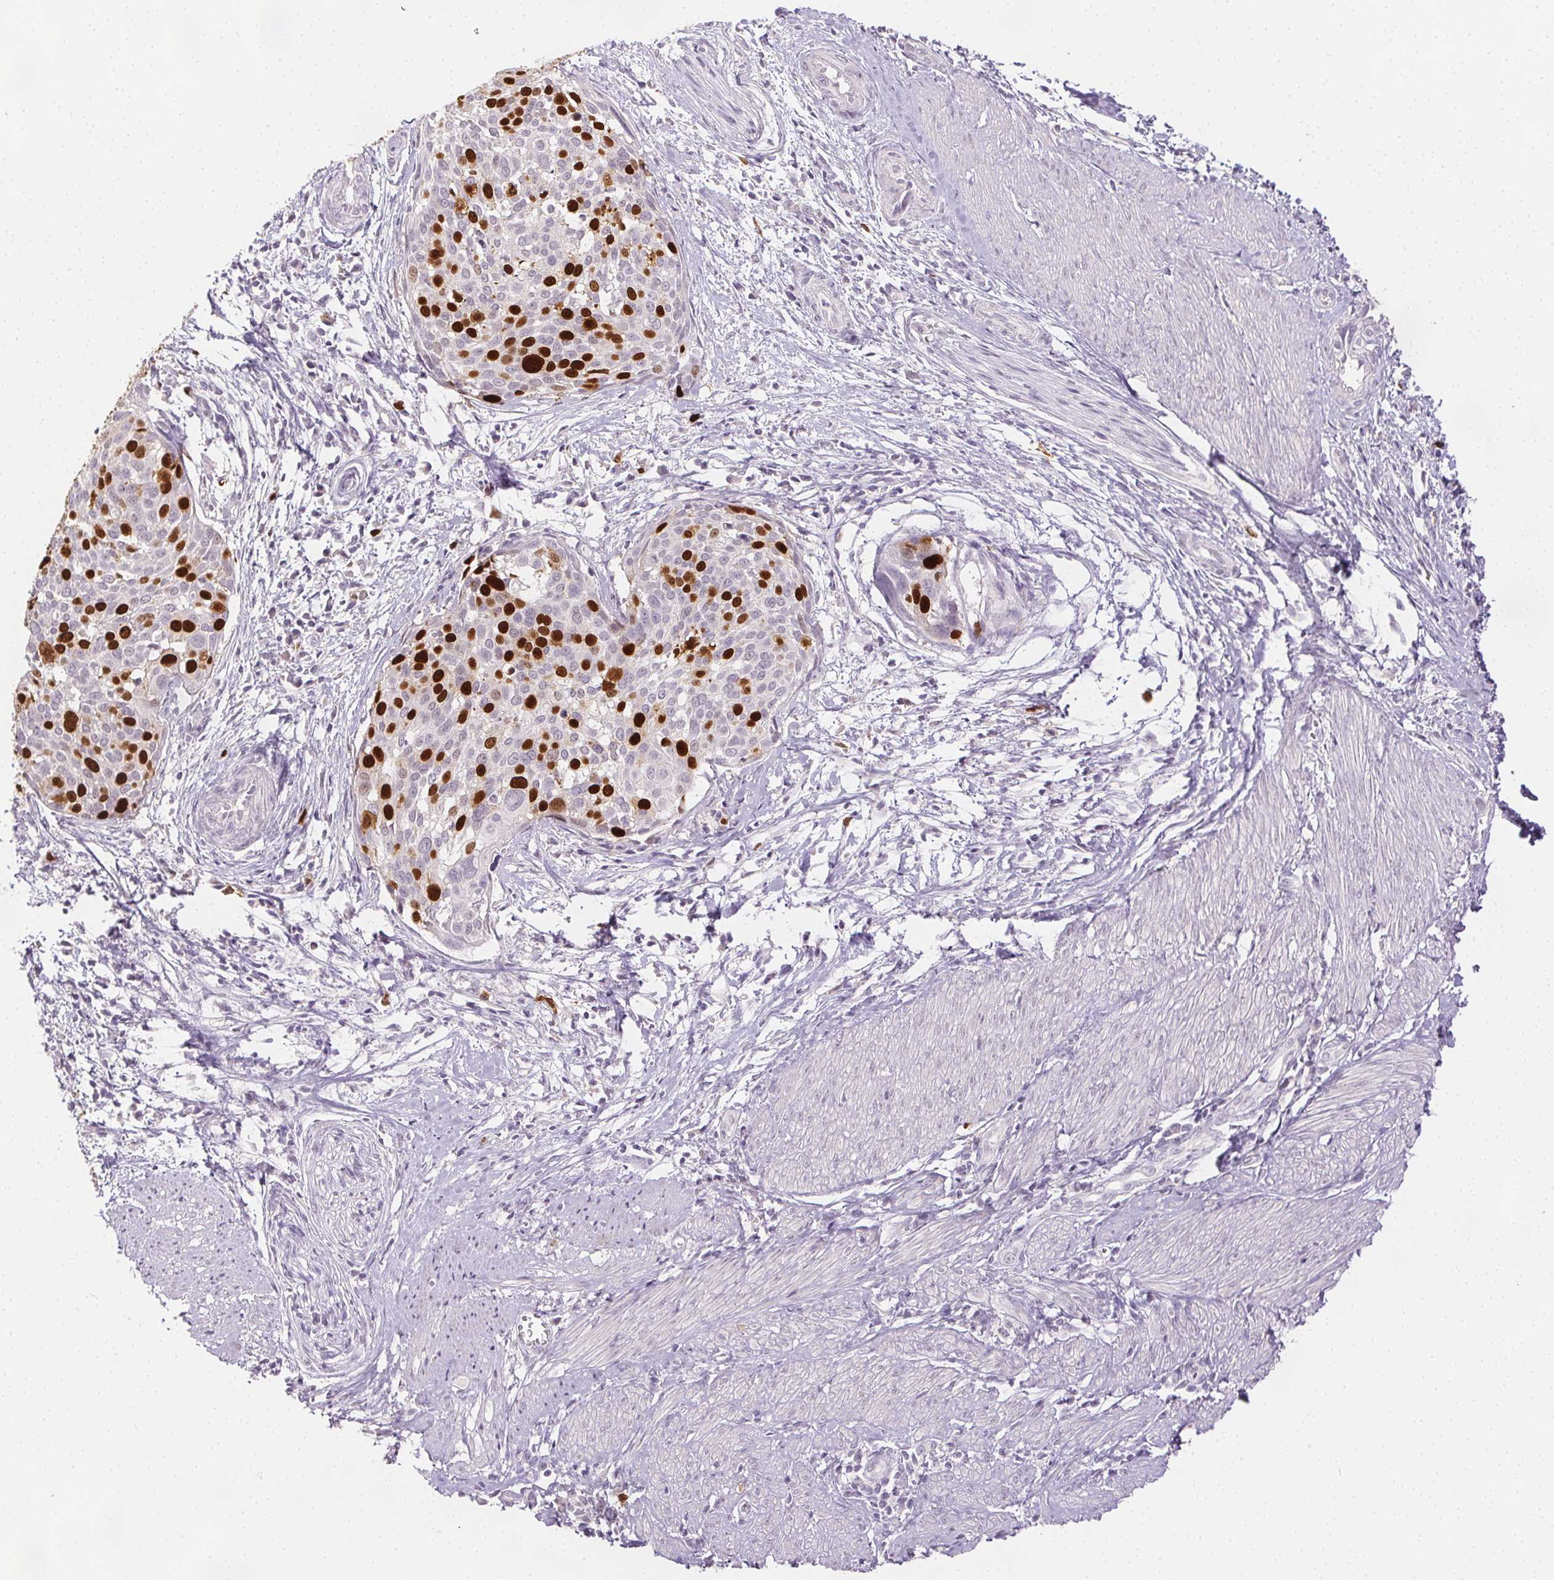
{"staining": {"intensity": "strong", "quantity": "25%-75%", "location": "nuclear"}, "tissue": "cervical cancer", "cell_type": "Tumor cells", "image_type": "cancer", "snomed": [{"axis": "morphology", "description": "Squamous cell carcinoma, NOS"}, {"axis": "topography", "description": "Cervix"}], "caption": "Immunohistochemistry of cervical cancer (squamous cell carcinoma) reveals high levels of strong nuclear expression in approximately 25%-75% of tumor cells. The protein is stained brown, and the nuclei are stained in blue (DAB (3,3'-diaminobenzidine) IHC with brightfield microscopy, high magnification).", "gene": "ANLN", "patient": {"sex": "female", "age": 39}}